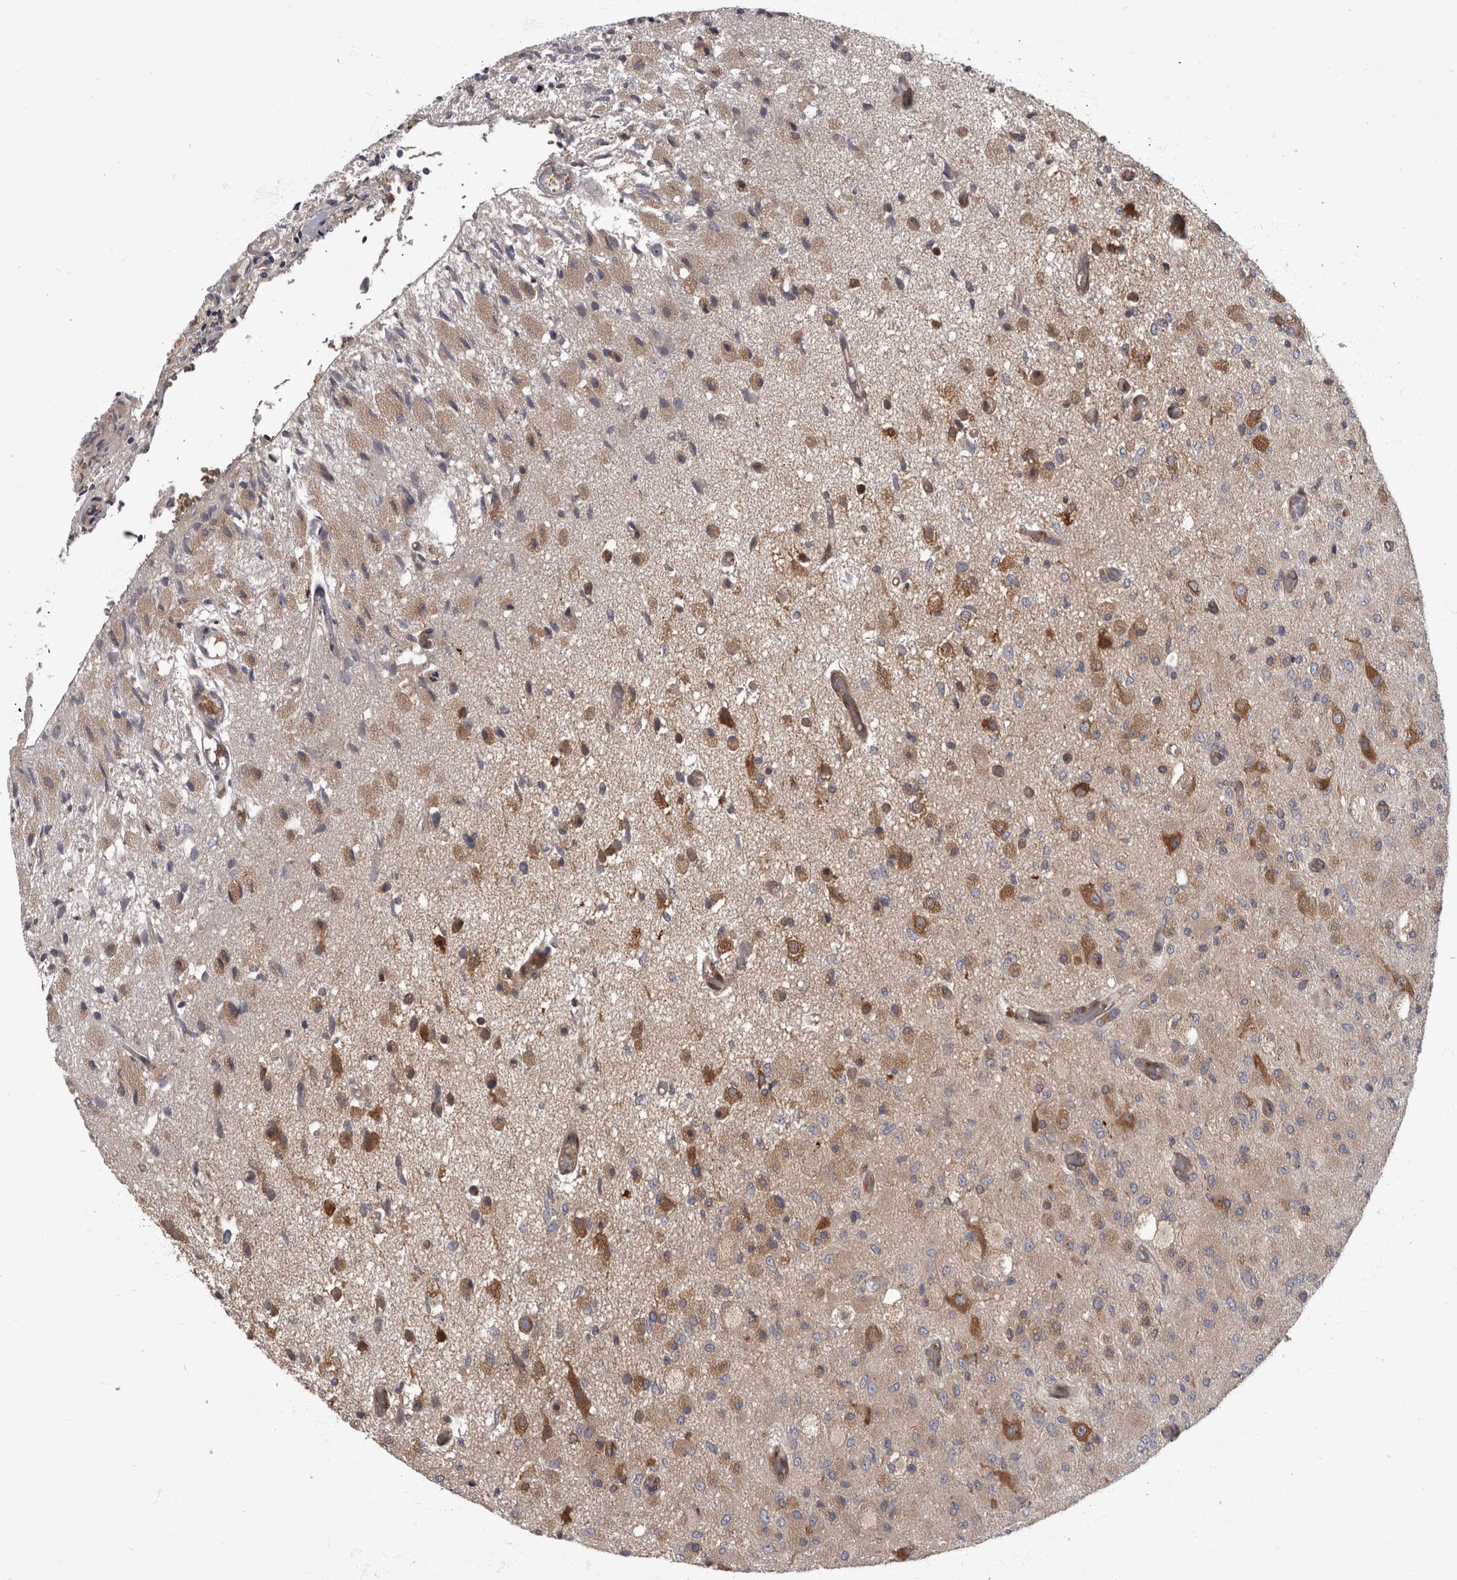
{"staining": {"intensity": "moderate", "quantity": "<25%", "location": "cytoplasmic/membranous"}, "tissue": "glioma", "cell_type": "Tumor cells", "image_type": "cancer", "snomed": [{"axis": "morphology", "description": "Normal tissue, NOS"}, {"axis": "morphology", "description": "Glioma, malignant, High grade"}, {"axis": "topography", "description": "Cerebral cortex"}], "caption": "The image shows a brown stain indicating the presence of a protein in the cytoplasmic/membranous of tumor cells in high-grade glioma (malignant).", "gene": "HOOK3", "patient": {"sex": "male", "age": 77}}